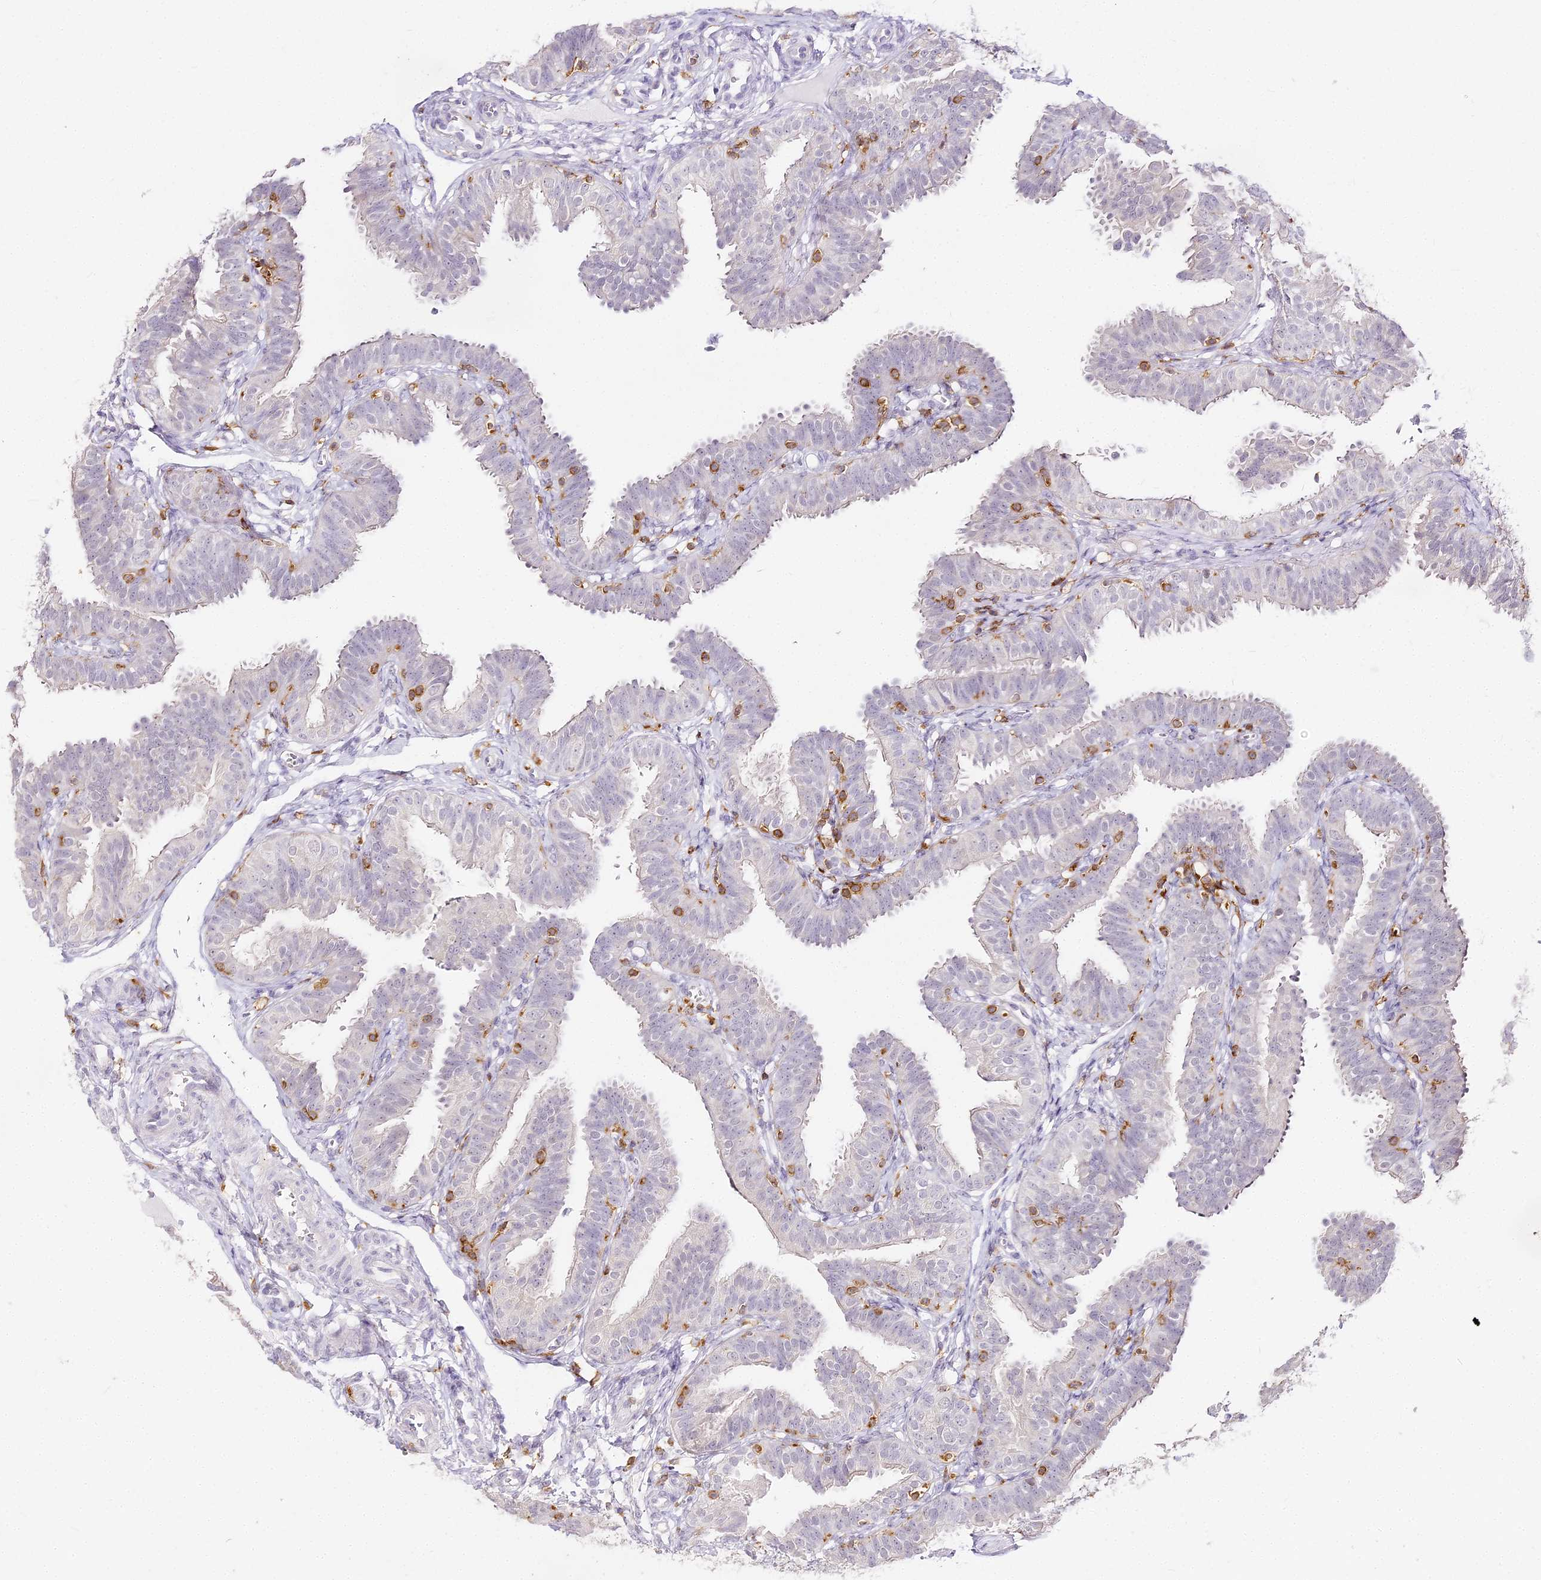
{"staining": {"intensity": "negative", "quantity": "none", "location": "none"}, "tissue": "fallopian tube", "cell_type": "Glandular cells", "image_type": "normal", "snomed": [{"axis": "morphology", "description": "Normal tissue, NOS"}, {"axis": "topography", "description": "Fallopian tube"}], "caption": "The IHC photomicrograph has no significant expression in glandular cells of fallopian tube. (DAB IHC visualized using brightfield microscopy, high magnification).", "gene": "DOCK2", "patient": {"sex": "female", "age": 35}}